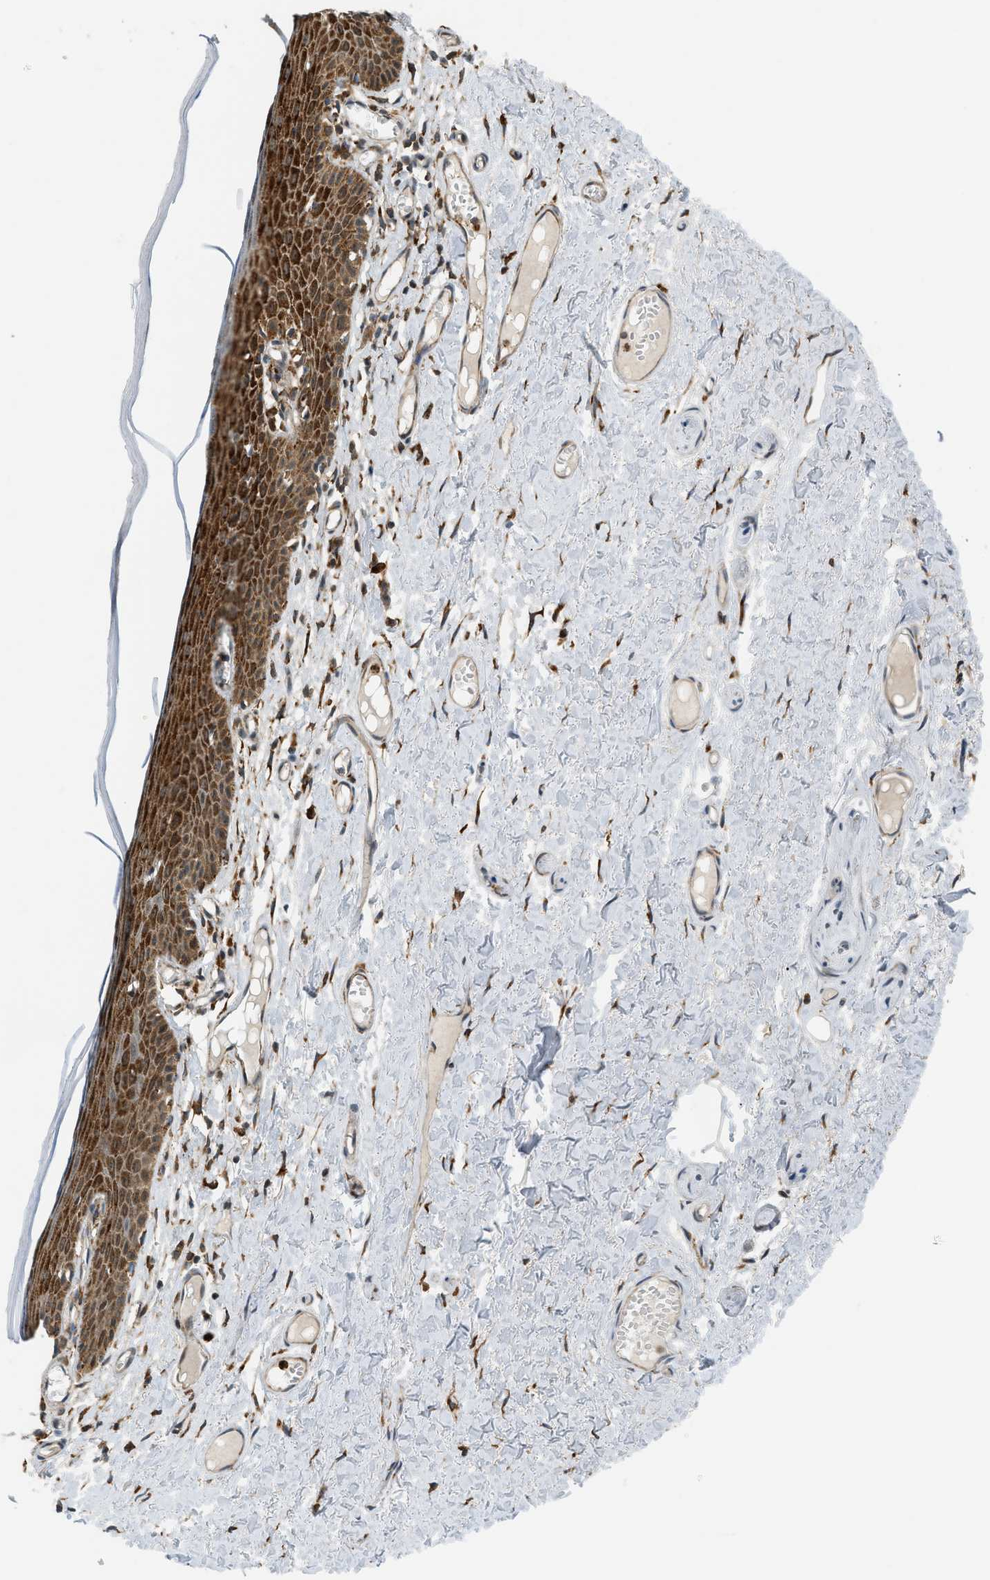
{"staining": {"intensity": "strong", "quantity": ">75%", "location": "cytoplasmic/membranous,nuclear"}, "tissue": "skin", "cell_type": "Epidermal cells", "image_type": "normal", "snomed": [{"axis": "morphology", "description": "Normal tissue, NOS"}, {"axis": "topography", "description": "Adipose tissue"}, {"axis": "topography", "description": "Vascular tissue"}, {"axis": "topography", "description": "Anal"}, {"axis": "topography", "description": "Peripheral nerve tissue"}], "caption": "Skin stained with a brown dye demonstrates strong cytoplasmic/membranous,nuclear positive expression in about >75% of epidermal cells.", "gene": "SEMA4D", "patient": {"sex": "female", "age": 54}}